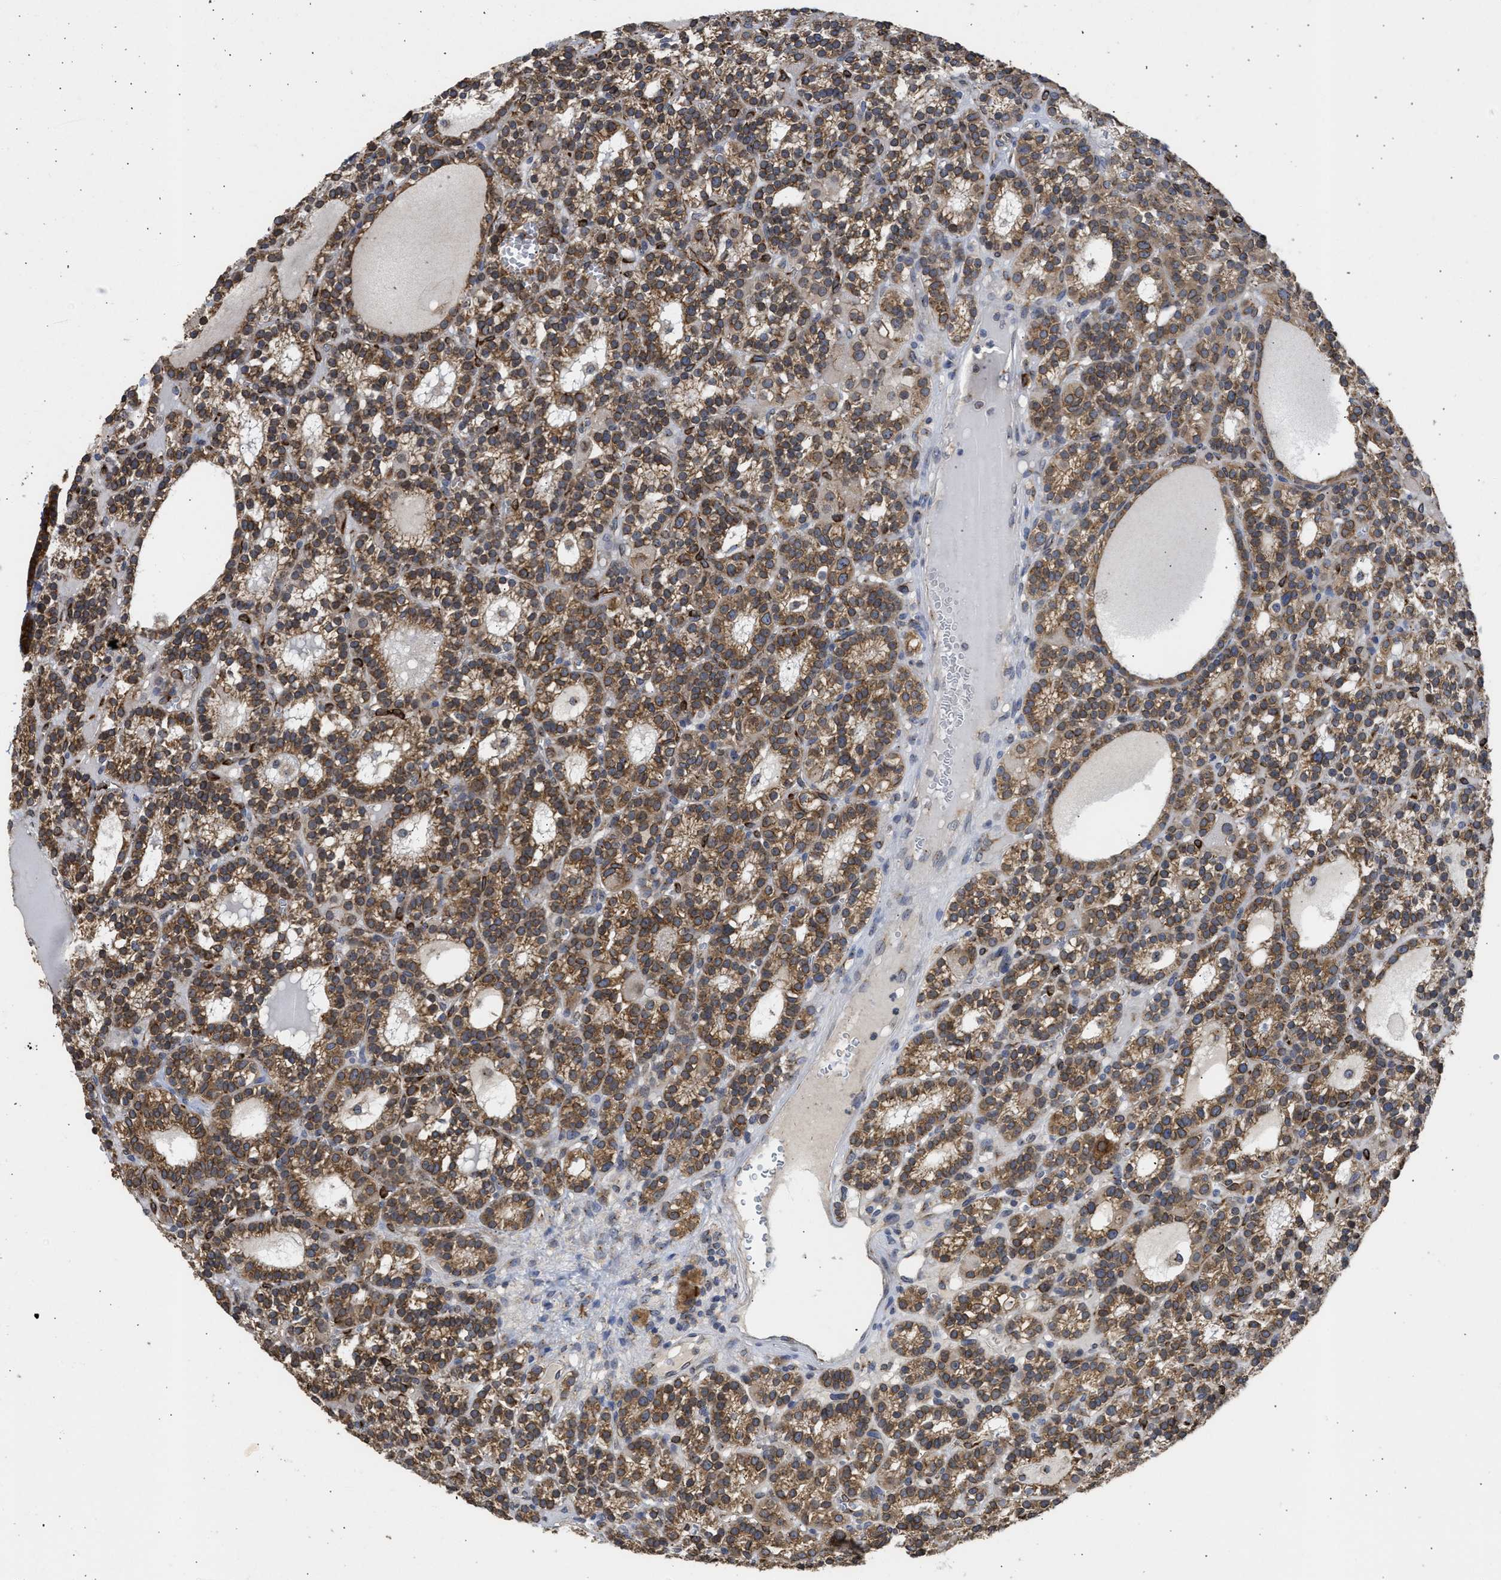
{"staining": {"intensity": "moderate", "quantity": "25%-75%", "location": "cytoplasmic/membranous"}, "tissue": "parathyroid gland", "cell_type": "Glandular cells", "image_type": "normal", "snomed": [{"axis": "morphology", "description": "Normal tissue, NOS"}, {"axis": "morphology", "description": "Adenoma, NOS"}, {"axis": "topography", "description": "Parathyroid gland"}], "caption": "Parathyroid gland stained for a protein (brown) reveals moderate cytoplasmic/membranous positive positivity in approximately 25%-75% of glandular cells.", "gene": "DNAJC1", "patient": {"sex": "female", "age": 58}}